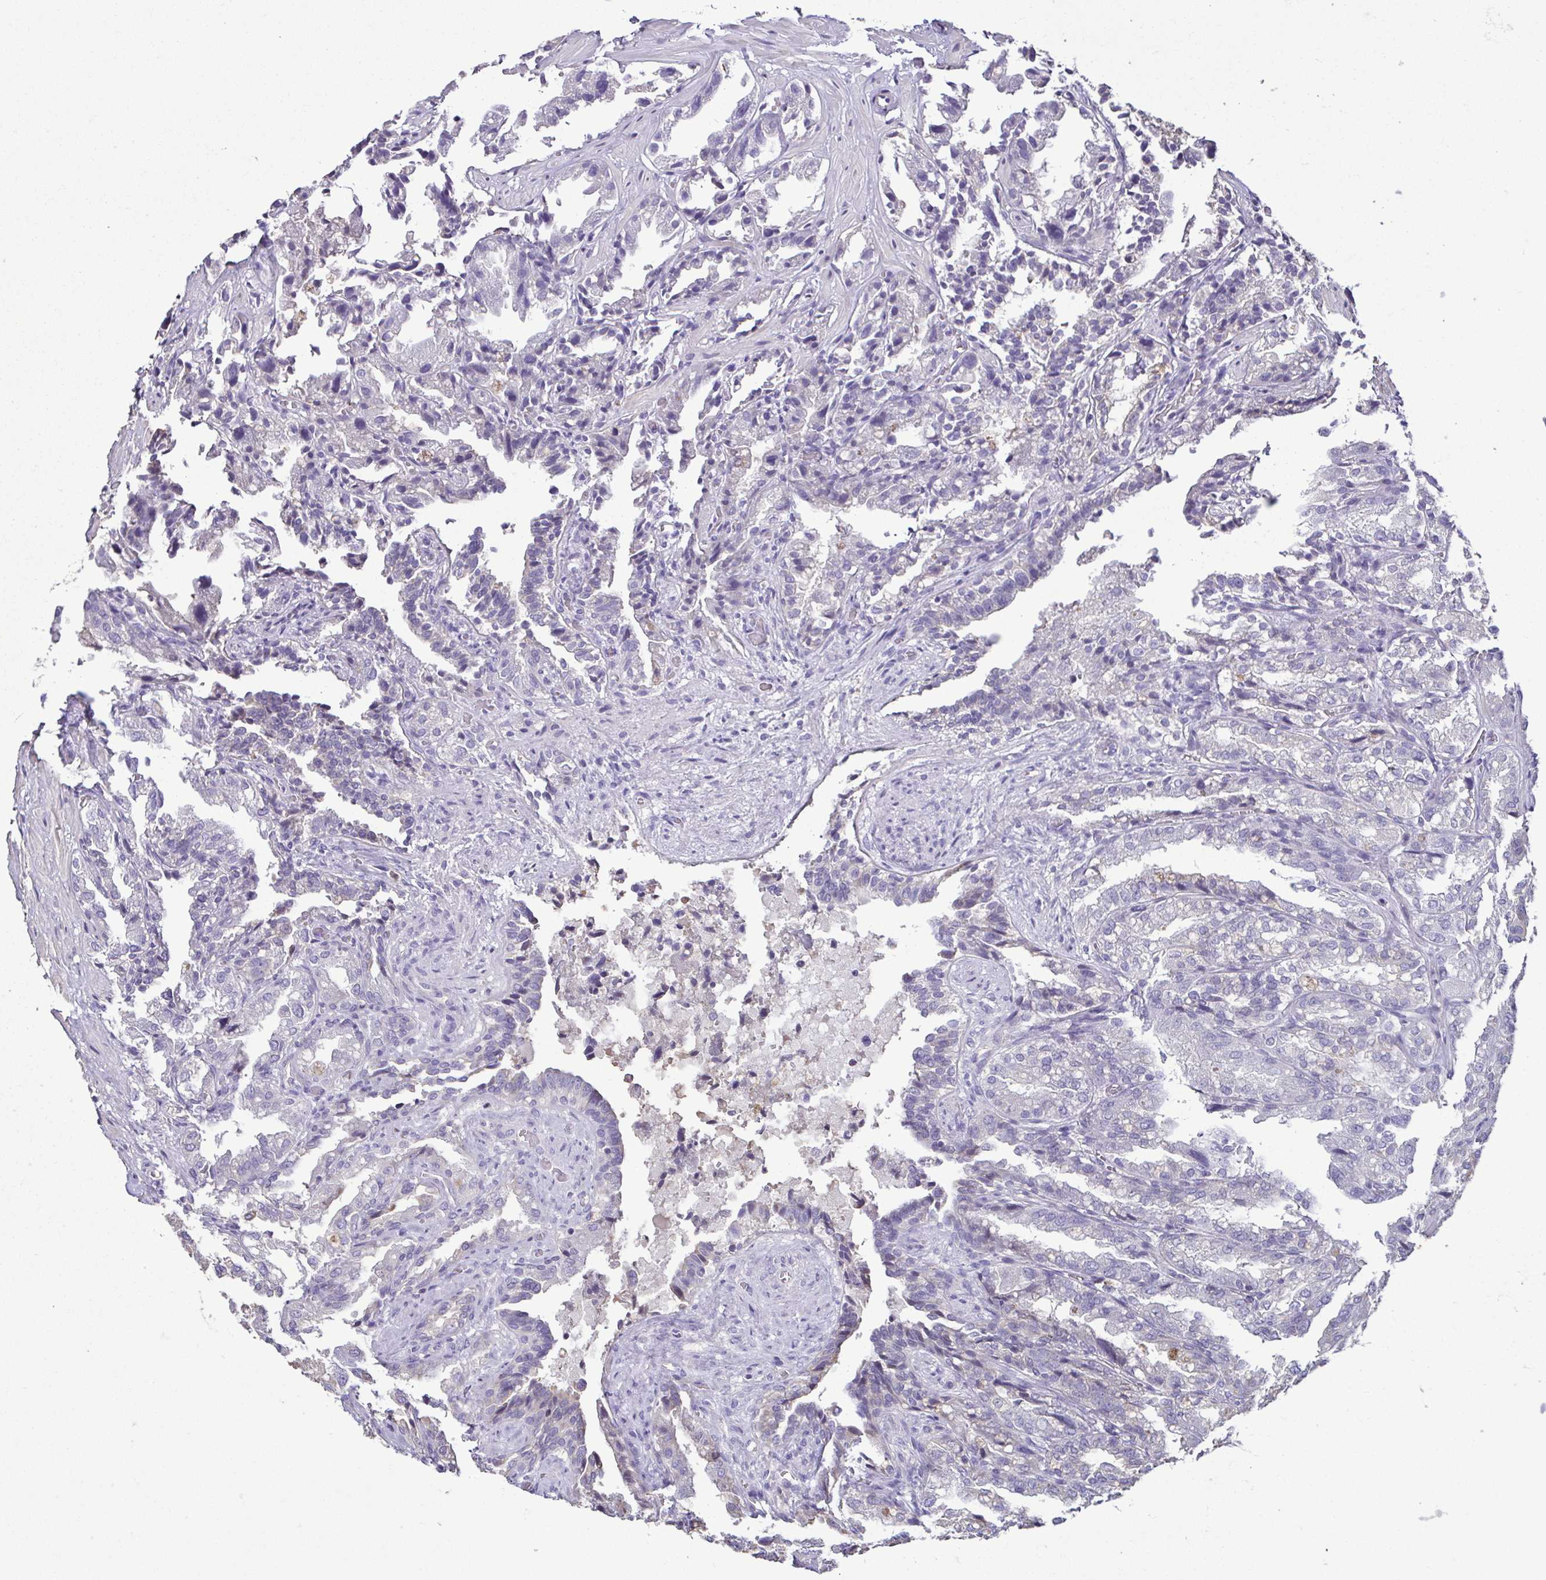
{"staining": {"intensity": "weak", "quantity": "<25%", "location": "cytoplasmic/membranous"}, "tissue": "seminal vesicle", "cell_type": "Glandular cells", "image_type": "normal", "snomed": [{"axis": "morphology", "description": "Normal tissue, NOS"}, {"axis": "topography", "description": "Seminal veicle"}], "caption": "Glandular cells are negative for protein expression in normal human seminal vesicle. (DAB IHC with hematoxylin counter stain).", "gene": "MYL10", "patient": {"sex": "male", "age": 57}}